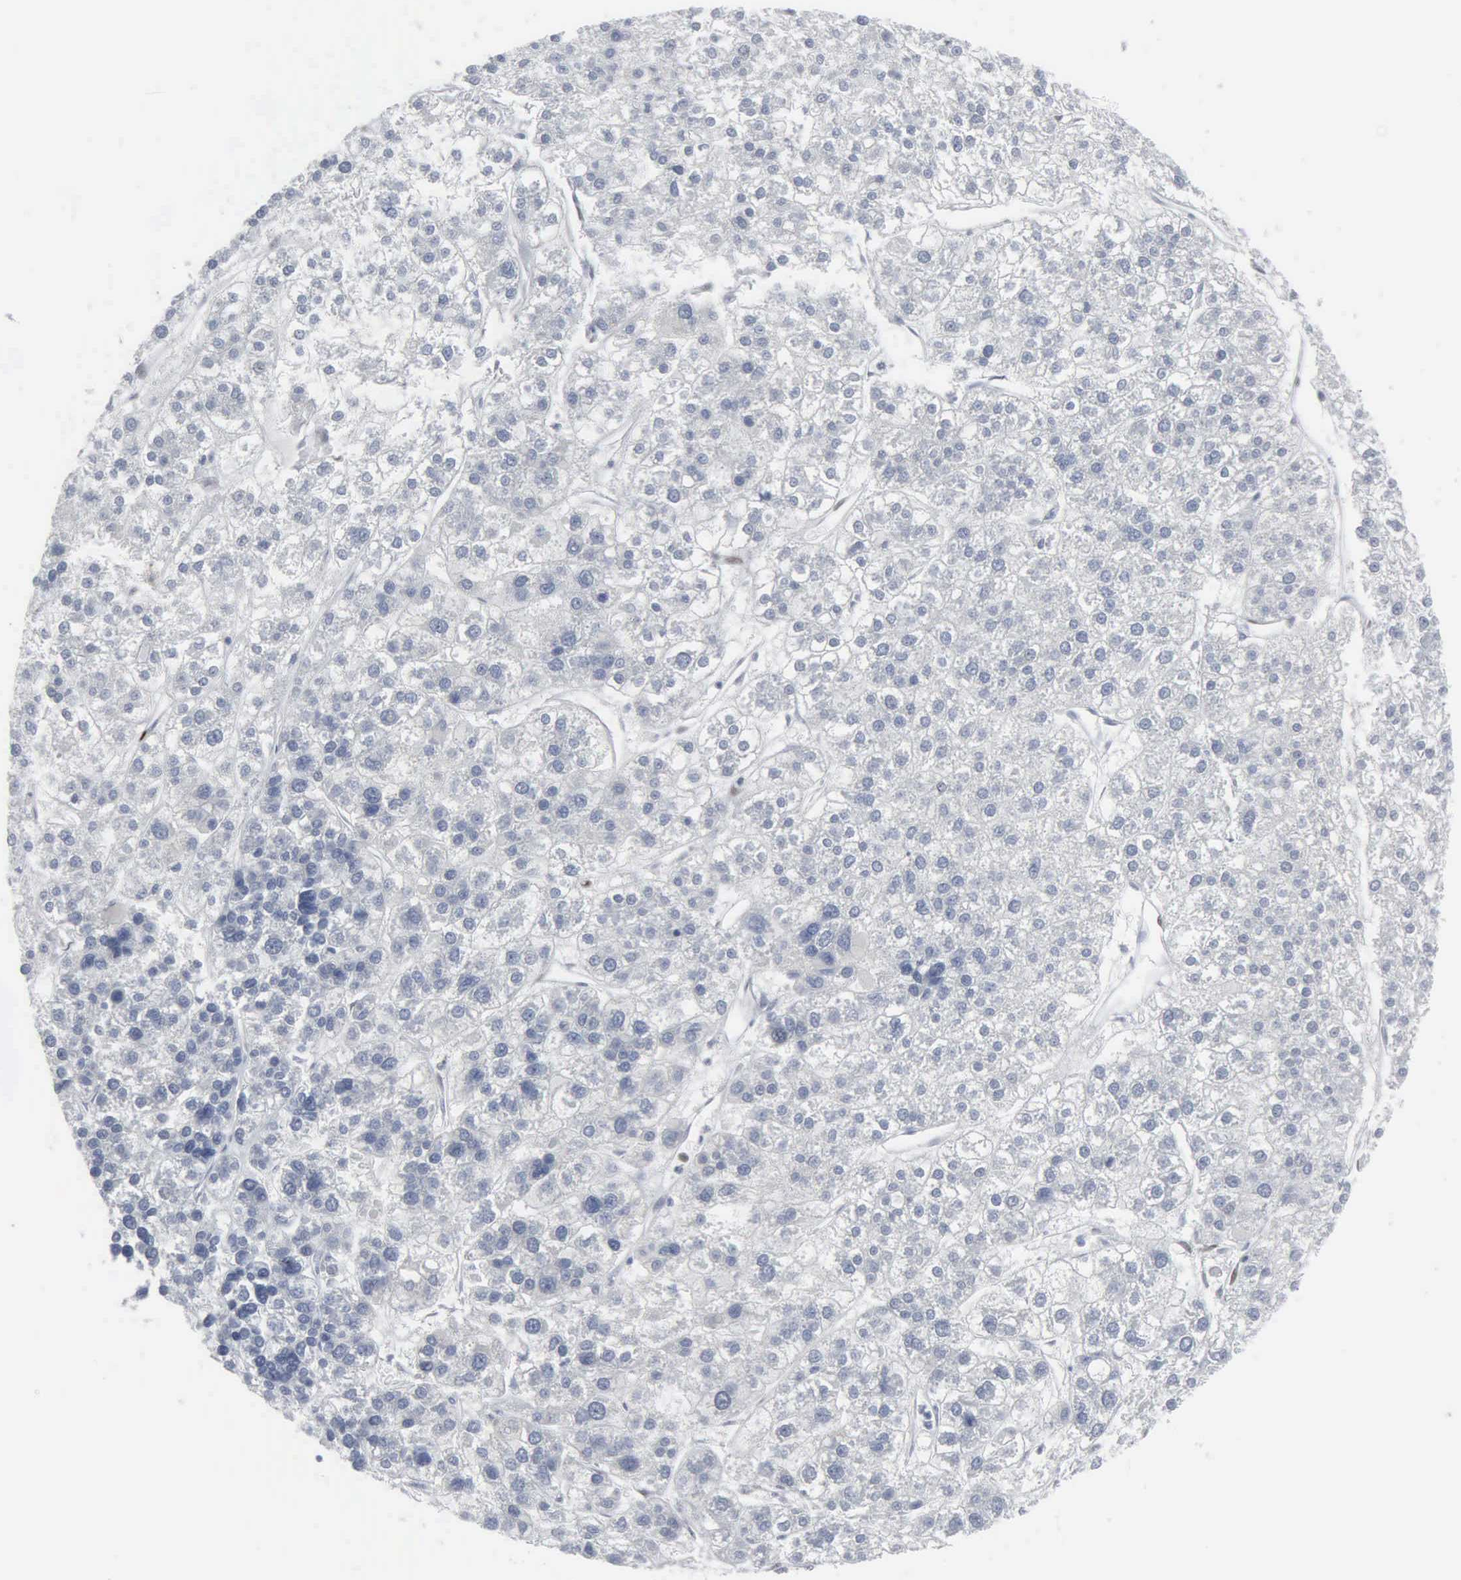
{"staining": {"intensity": "negative", "quantity": "none", "location": "none"}, "tissue": "liver cancer", "cell_type": "Tumor cells", "image_type": "cancer", "snomed": [{"axis": "morphology", "description": "Carcinoma, Hepatocellular, NOS"}, {"axis": "topography", "description": "Liver"}], "caption": "Tumor cells are negative for protein expression in human liver hepatocellular carcinoma.", "gene": "CCND3", "patient": {"sex": "female", "age": 85}}